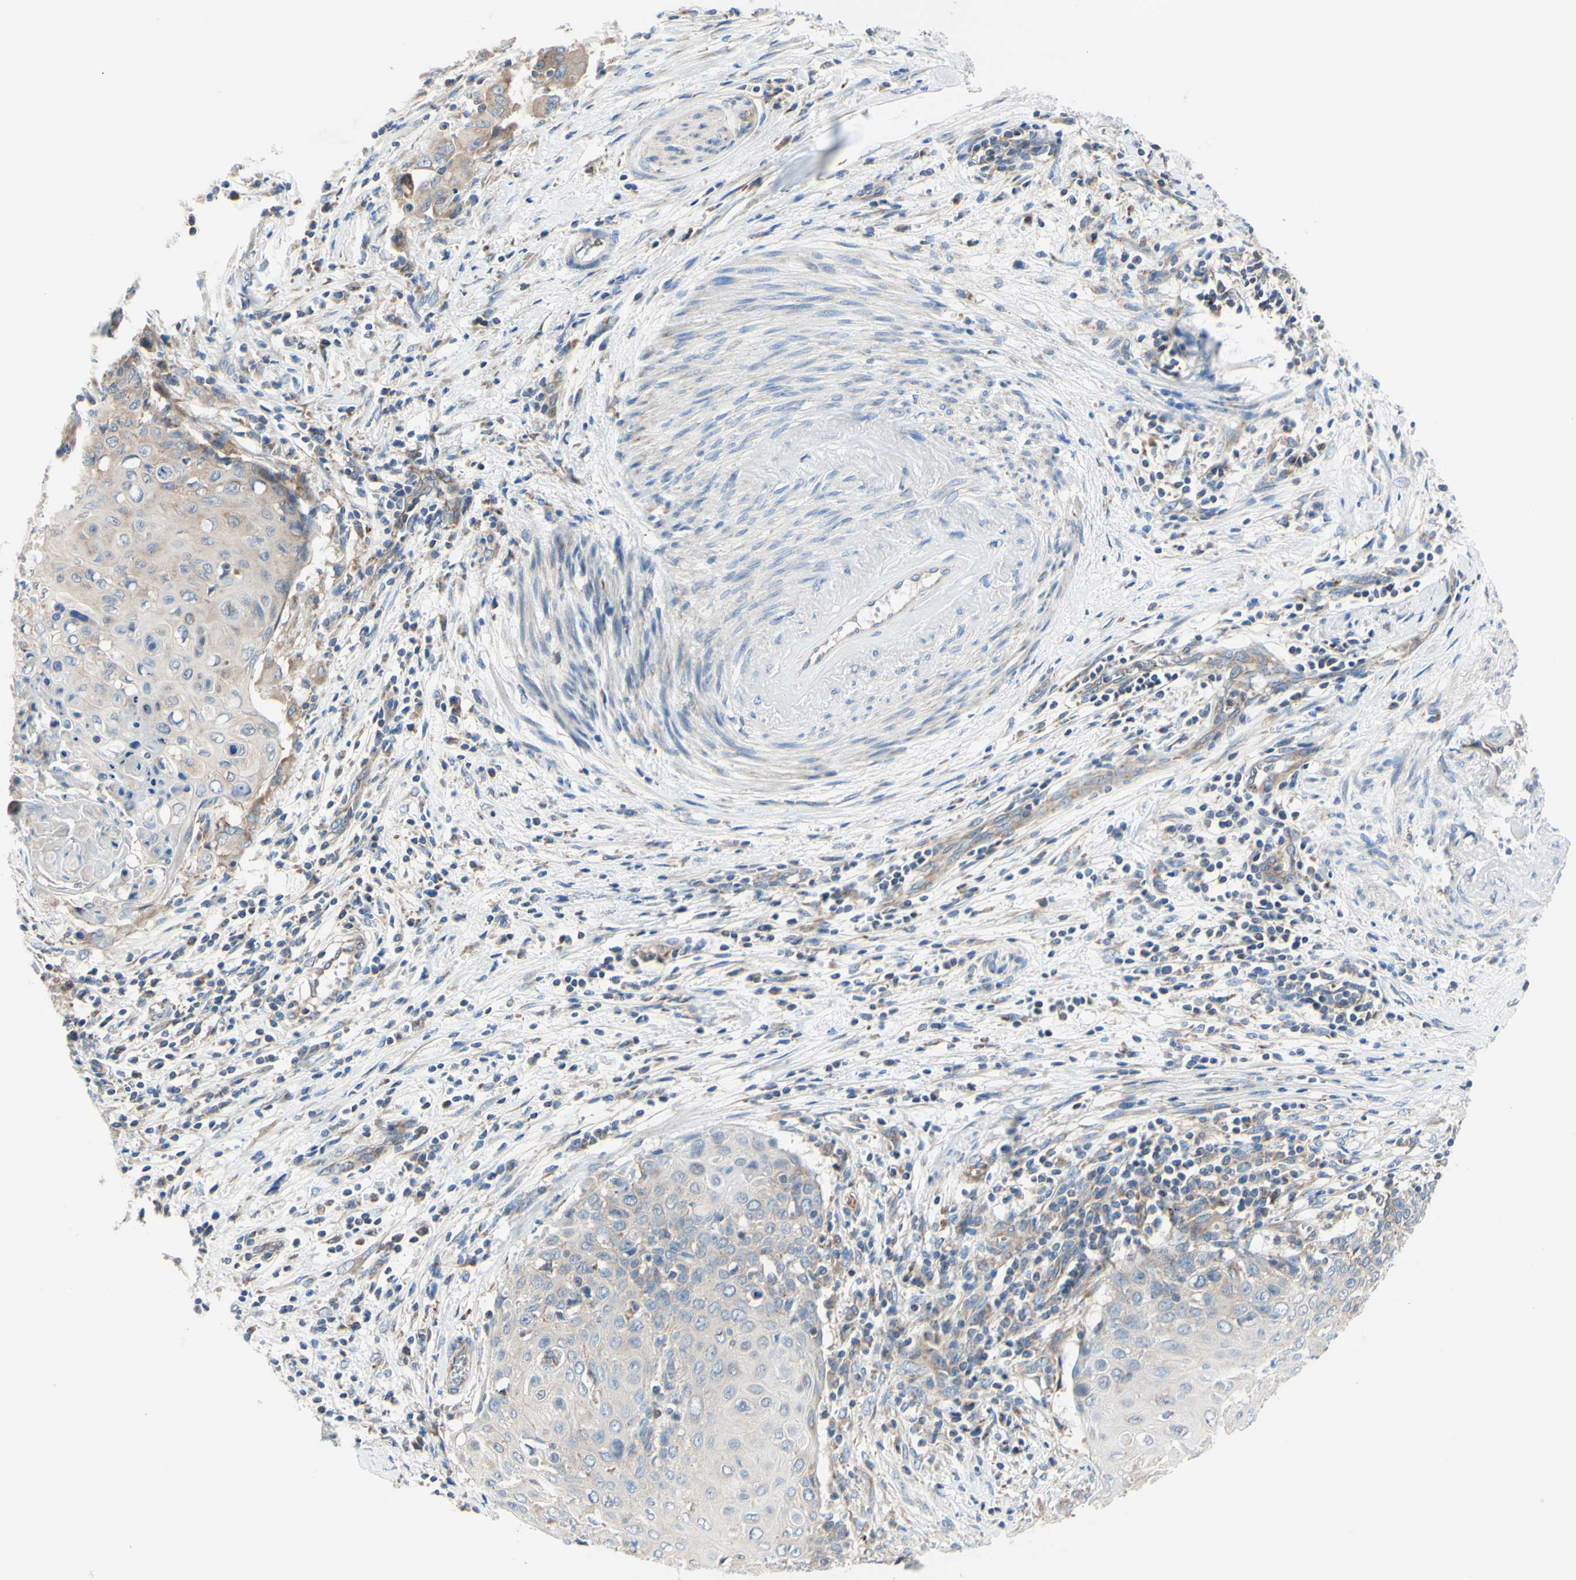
{"staining": {"intensity": "weak", "quantity": "<25%", "location": "cytoplasmic/membranous"}, "tissue": "cervical cancer", "cell_type": "Tumor cells", "image_type": "cancer", "snomed": [{"axis": "morphology", "description": "Squamous cell carcinoma, NOS"}, {"axis": "topography", "description": "Cervix"}], "caption": "Immunohistochemical staining of squamous cell carcinoma (cervical) displays no significant expression in tumor cells.", "gene": "FMR1", "patient": {"sex": "female", "age": 39}}